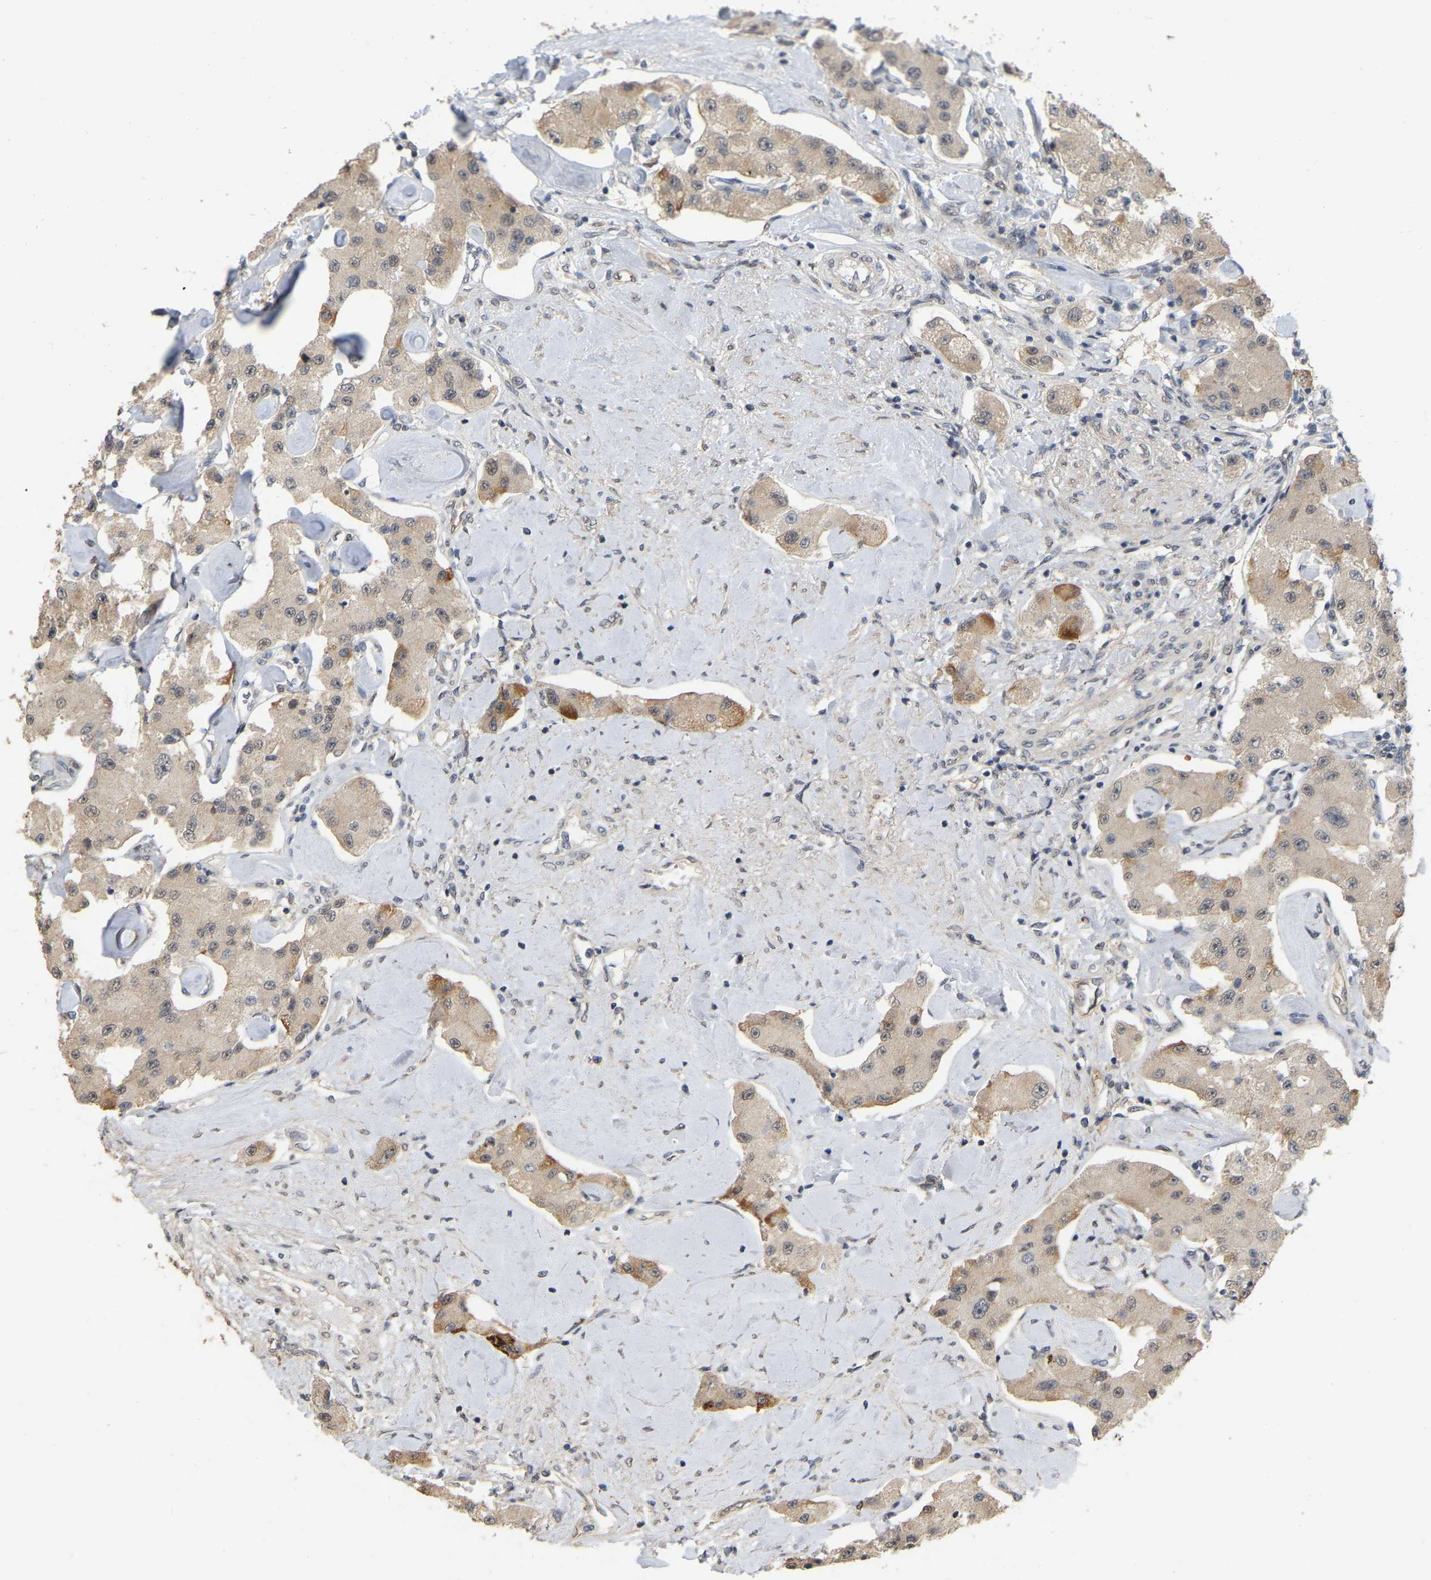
{"staining": {"intensity": "moderate", "quantity": "<25%", "location": "cytoplasmic/membranous"}, "tissue": "carcinoid", "cell_type": "Tumor cells", "image_type": "cancer", "snomed": [{"axis": "morphology", "description": "Carcinoid, malignant, NOS"}, {"axis": "topography", "description": "Pancreas"}], "caption": "IHC (DAB) staining of malignant carcinoid exhibits moderate cytoplasmic/membranous protein expression in about <25% of tumor cells.", "gene": "RUVBL1", "patient": {"sex": "male", "age": 41}}